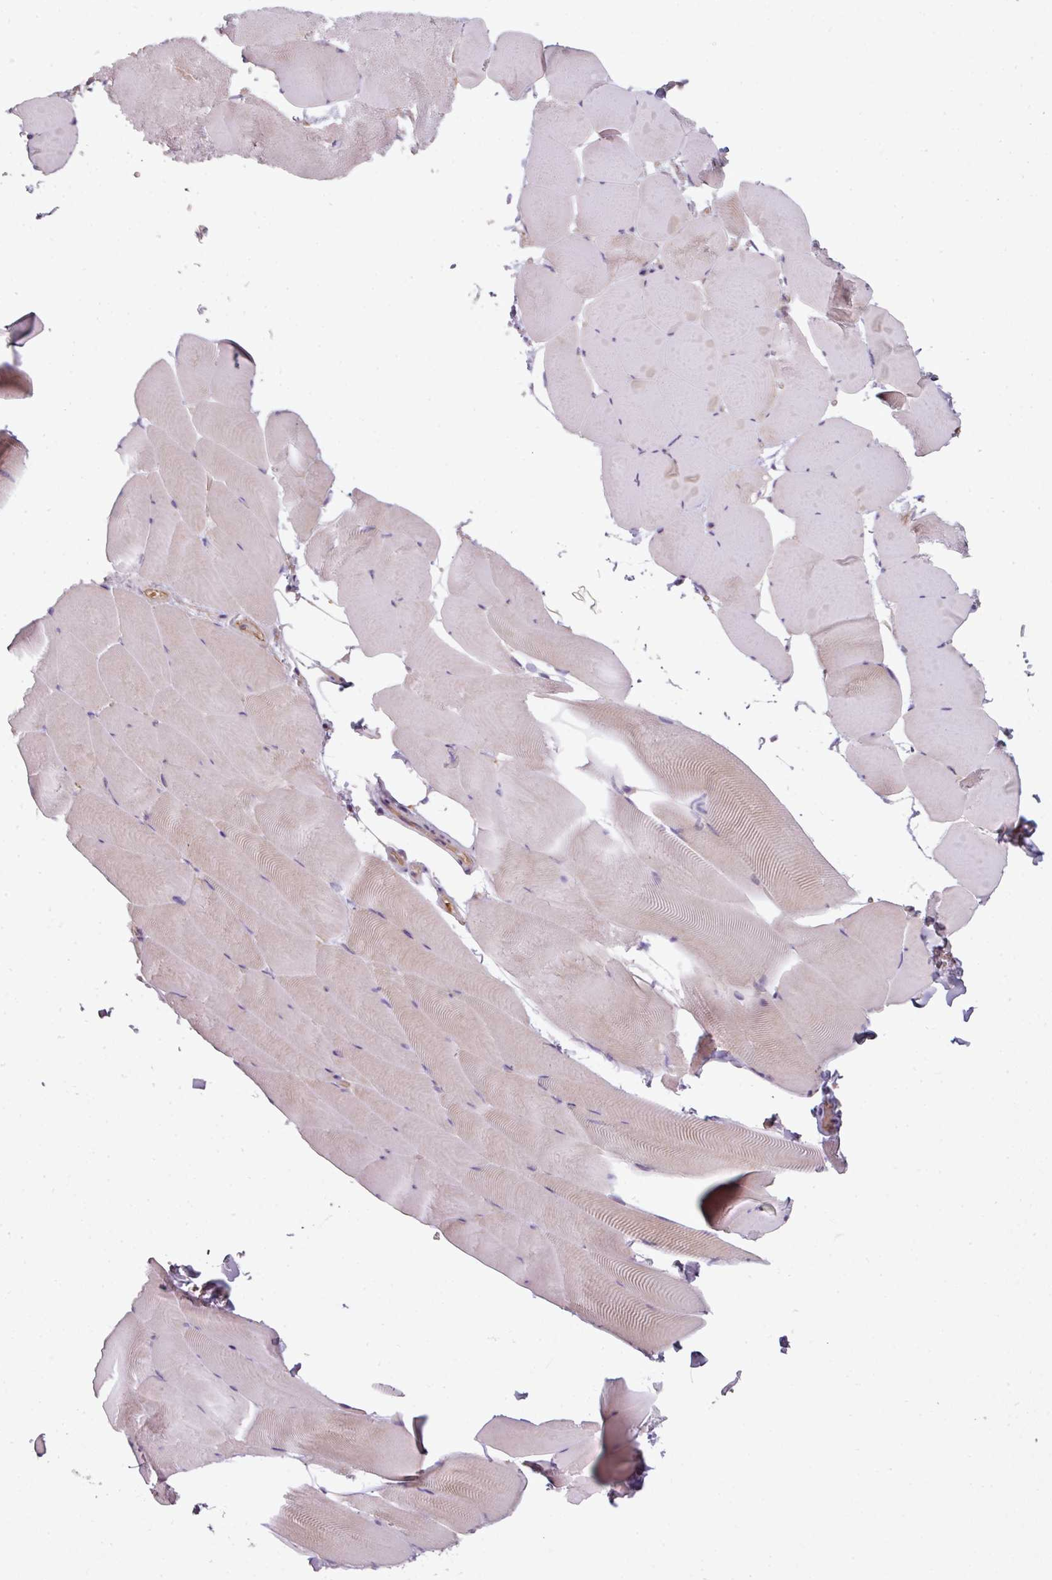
{"staining": {"intensity": "weak", "quantity": "<25%", "location": "cytoplasmic/membranous"}, "tissue": "skeletal muscle", "cell_type": "Myocytes", "image_type": "normal", "snomed": [{"axis": "morphology", "description": "Normal tissue, NOS"}, {"axis": "topography", "description": "Skeletal muscle"}], "caption": "Skeletal muscle stained for a protein using IHC demonstrates no expression myocytes.", "gene": "BUD23", "patient": {"sex": "female", "age": 64}}